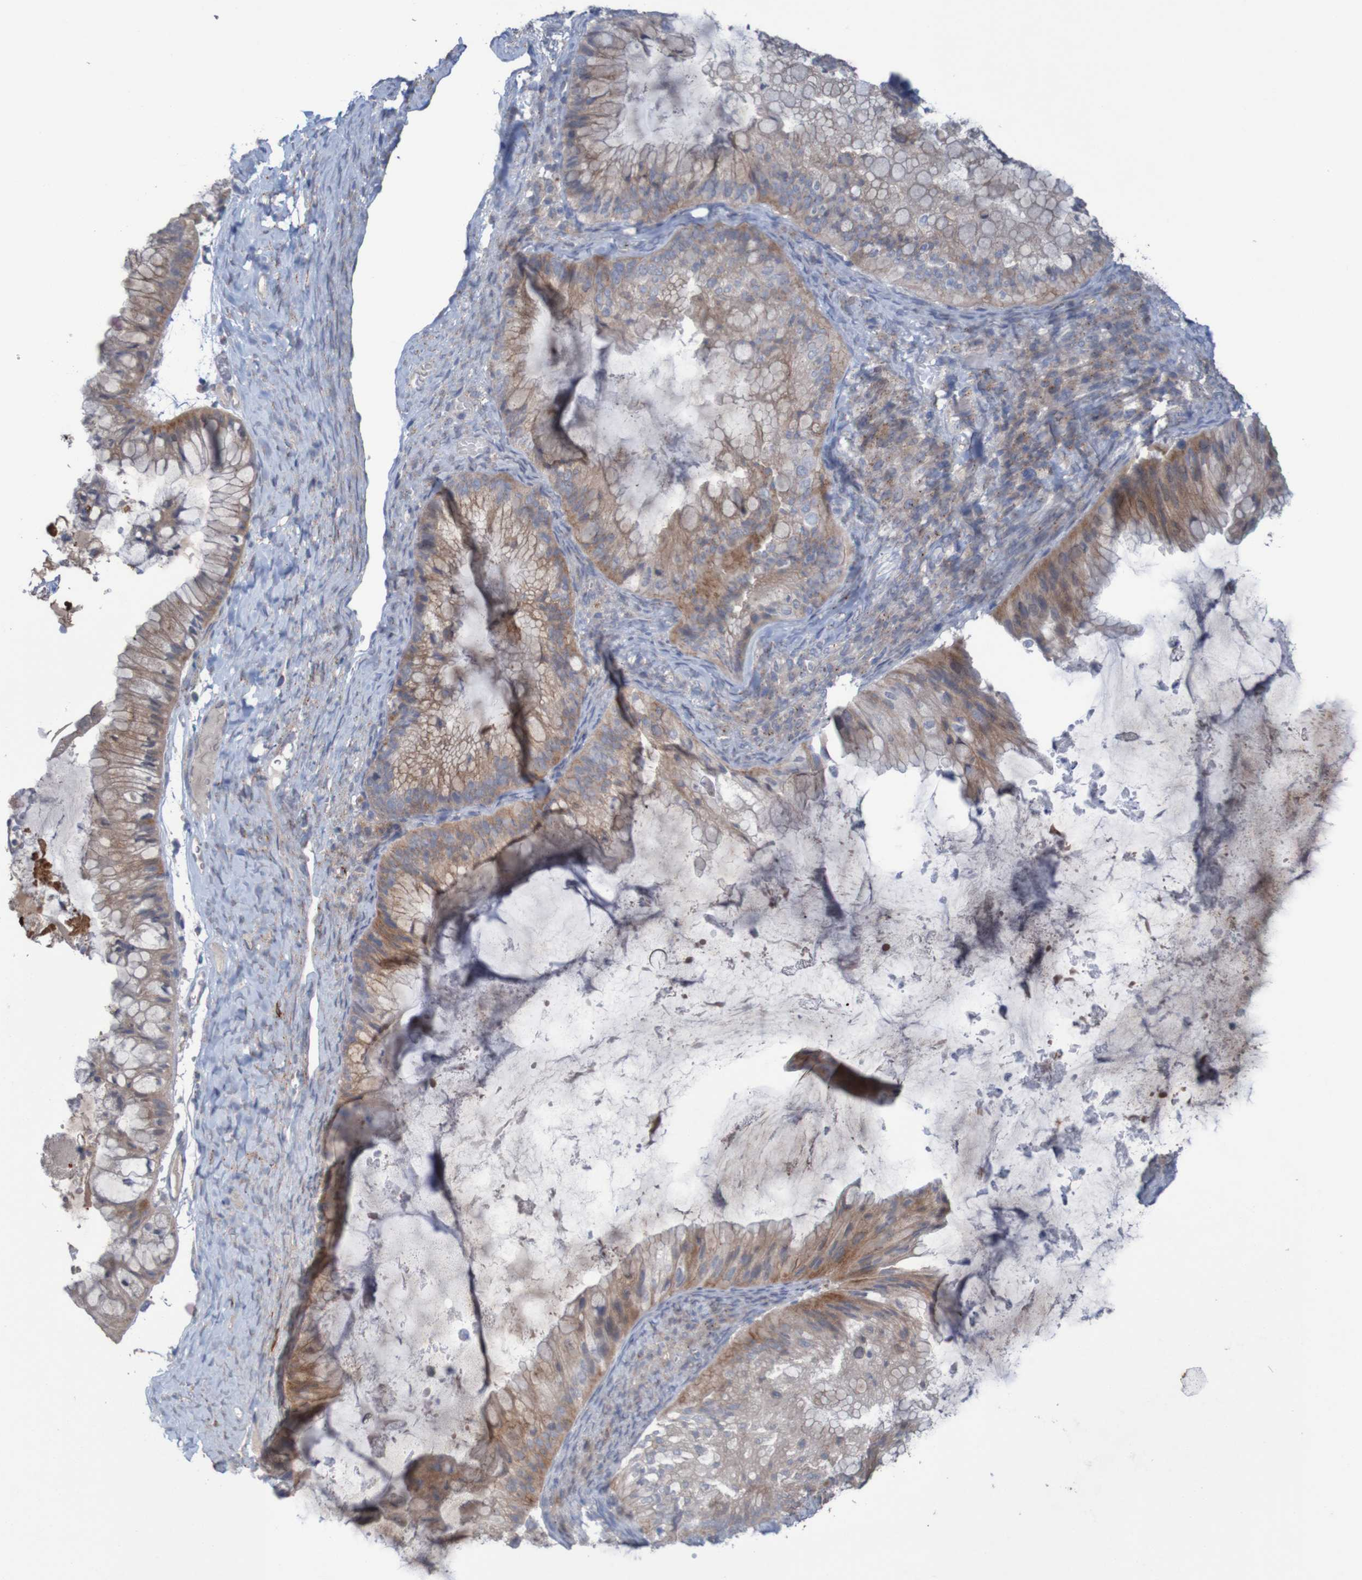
{"staining": {"intensity": "moderate", "quantity": ">75%", "location": "cytoplasmic/membranous"}, "tissue": "ovarian cancer", "cell_type": "Tumor cells", "image_type": "cancer", "snomed": [{"axis": "morphology", "description": "Cystadenocarcinoma, mucinous, NOS"}, {"axis": "topography", "description": "Ovary"}], "caption": "DAB (3,3'-diaminobenzidine) immunohistochemical staining of human ovarian cancer demonstrates moderate cytoplasmic/membranous protein expression in approximately >75% of tumor cells.", "gene": "ANGPT4", "patient": {"sex": "female", "age": 61}}